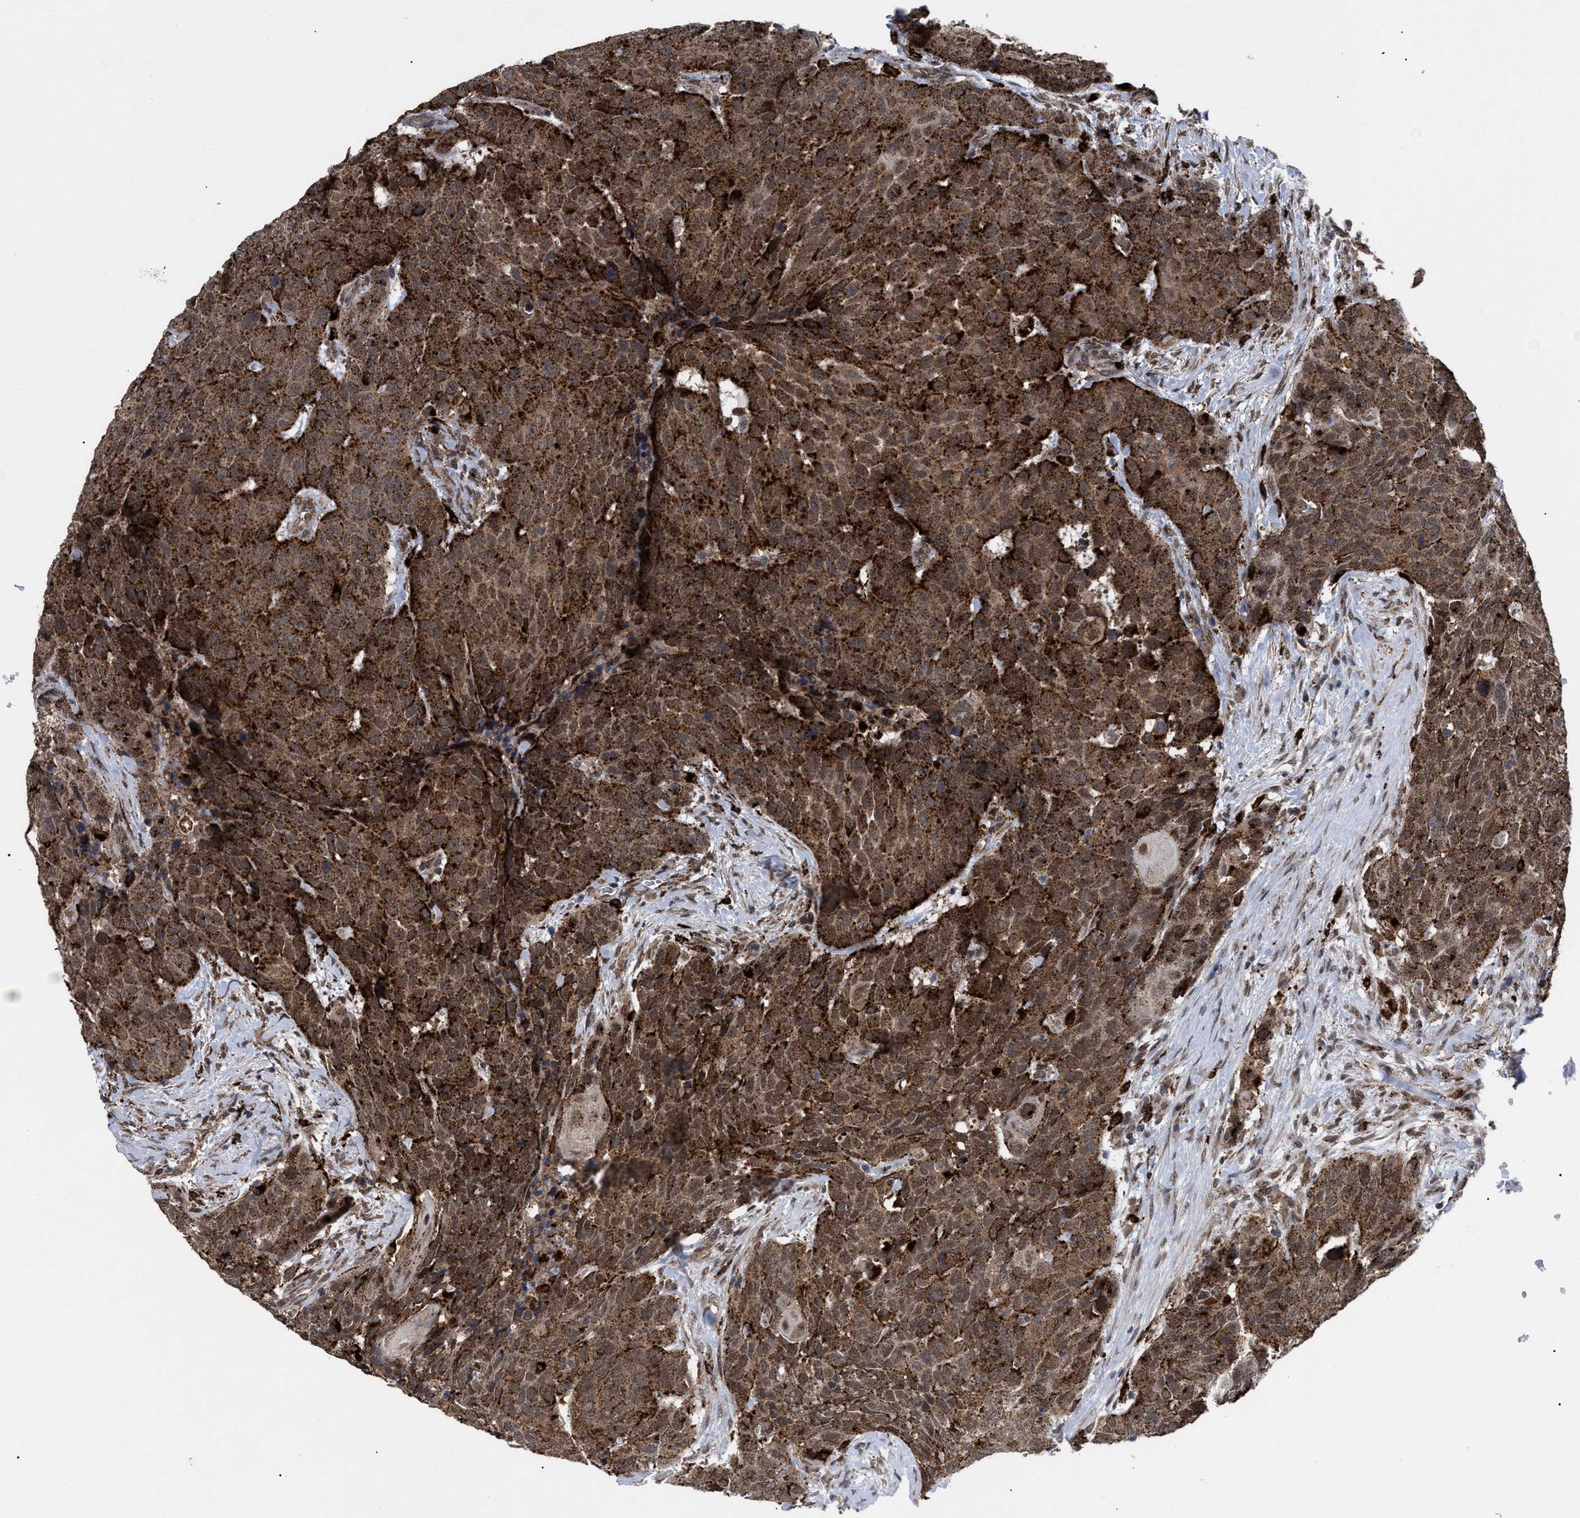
{"staining": {"intensity": "strong", "quantity": ">75%", "location": "cytoplasmic/membranous"}, "tissue": "head and neck cancer", "cell_type": "Tumor cells", "image_type": "cancer", "snomed": [{"axis": "morphology", "description": "Squamous cell carcinoma, NOS"}, {"axis": "topography", "description": "Head-Neck"}], "caption": "Human head and neck cancer stained with a brown dye shows strong cytoplasmic/membranous positive staining in about >75% of tumor cells.", "gene": "UPF1", "patient": {"sex": "male", "age": 66}}